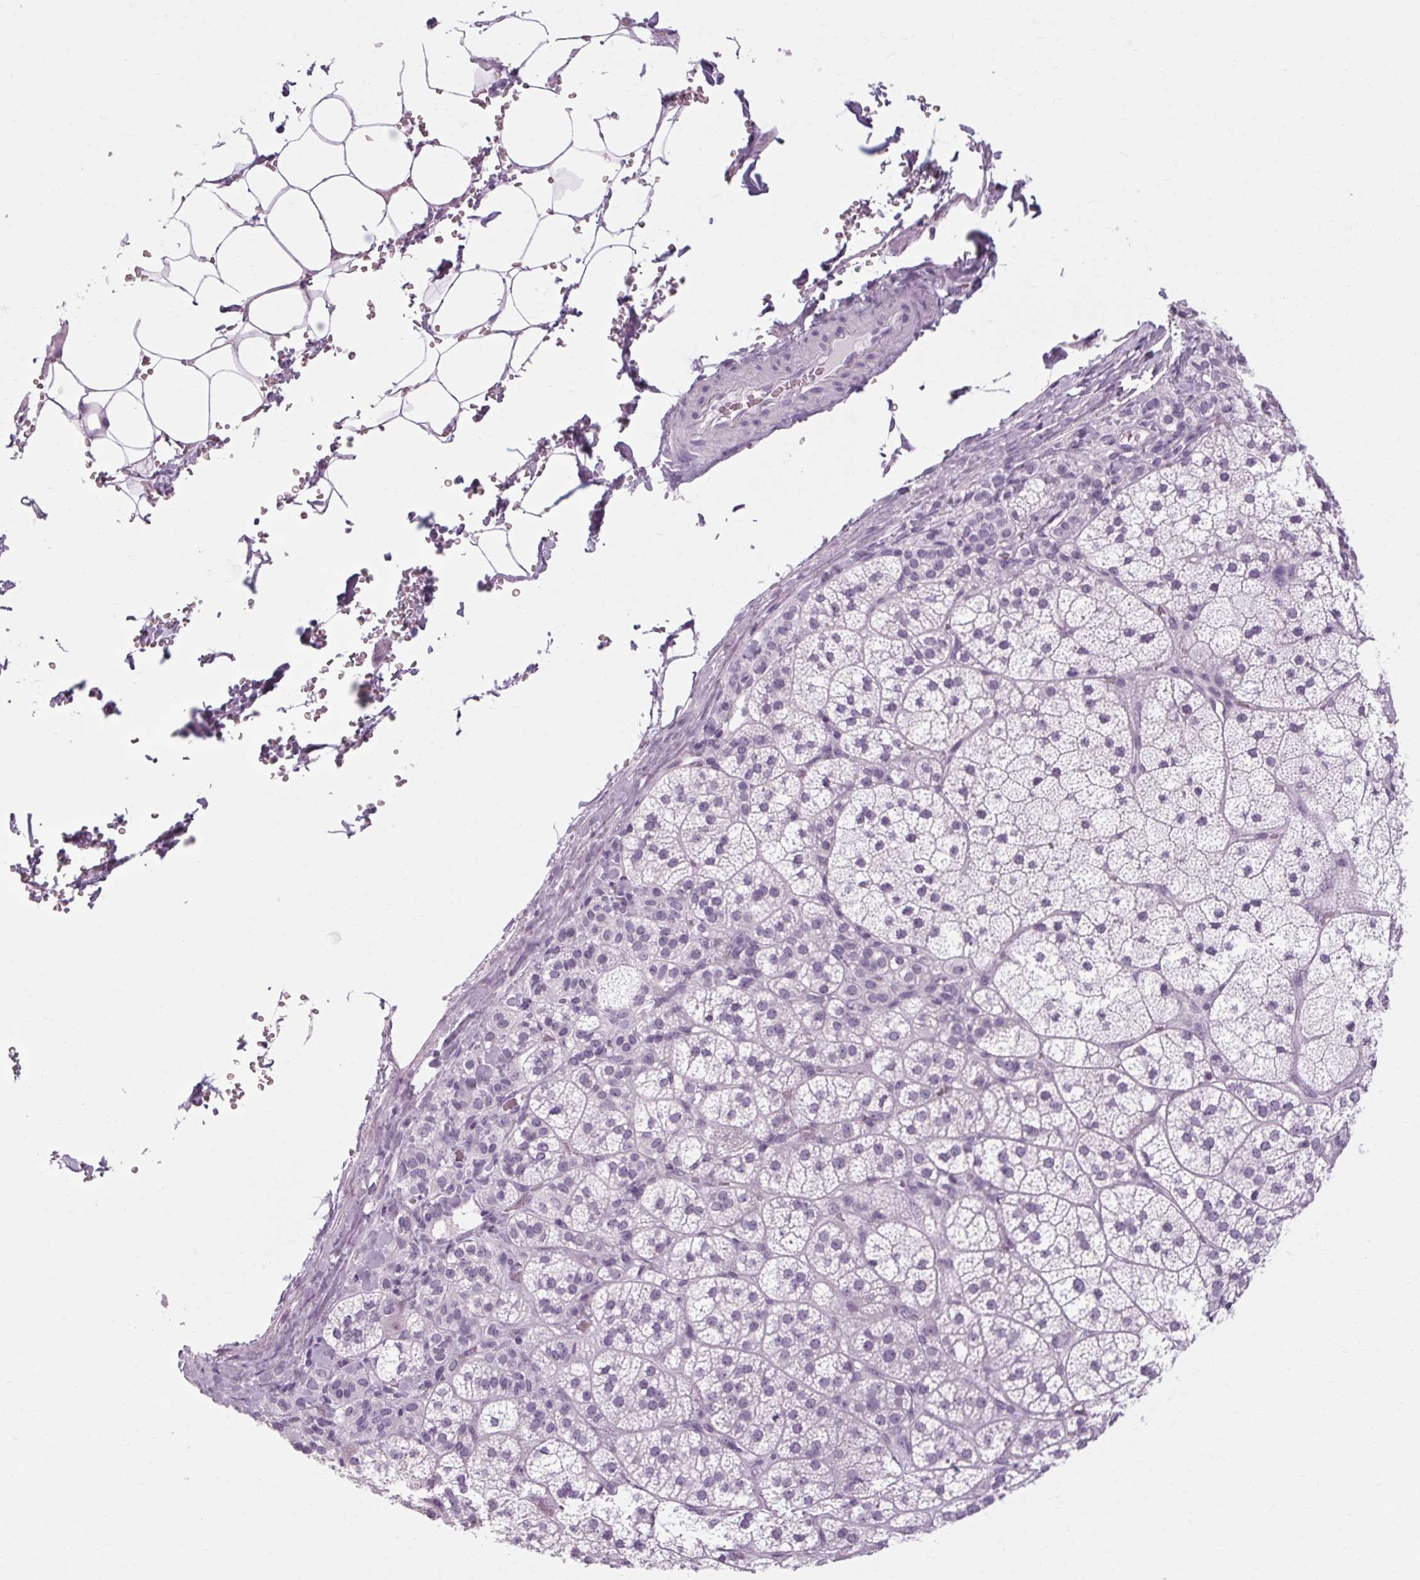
{"staining": {"intensity": "negative", "quantity": "none", "location": "none"}, "tissue": "adrenal gland", "cell_type": "Glandular cells", "image_type": "normal", "snomed": [{"axis": "morphology", "description": "Normal tissue, NOS"}, {"axis": "topography", "description": "Adrenal gland"}], "caption": "An immunohistochemistry photomicrograph of normal adrenal gland is shown. There is no staining in glandular cells of adrenal gland.", "gene": "POMC", "patient": {"sex": "female", "age": 60}}